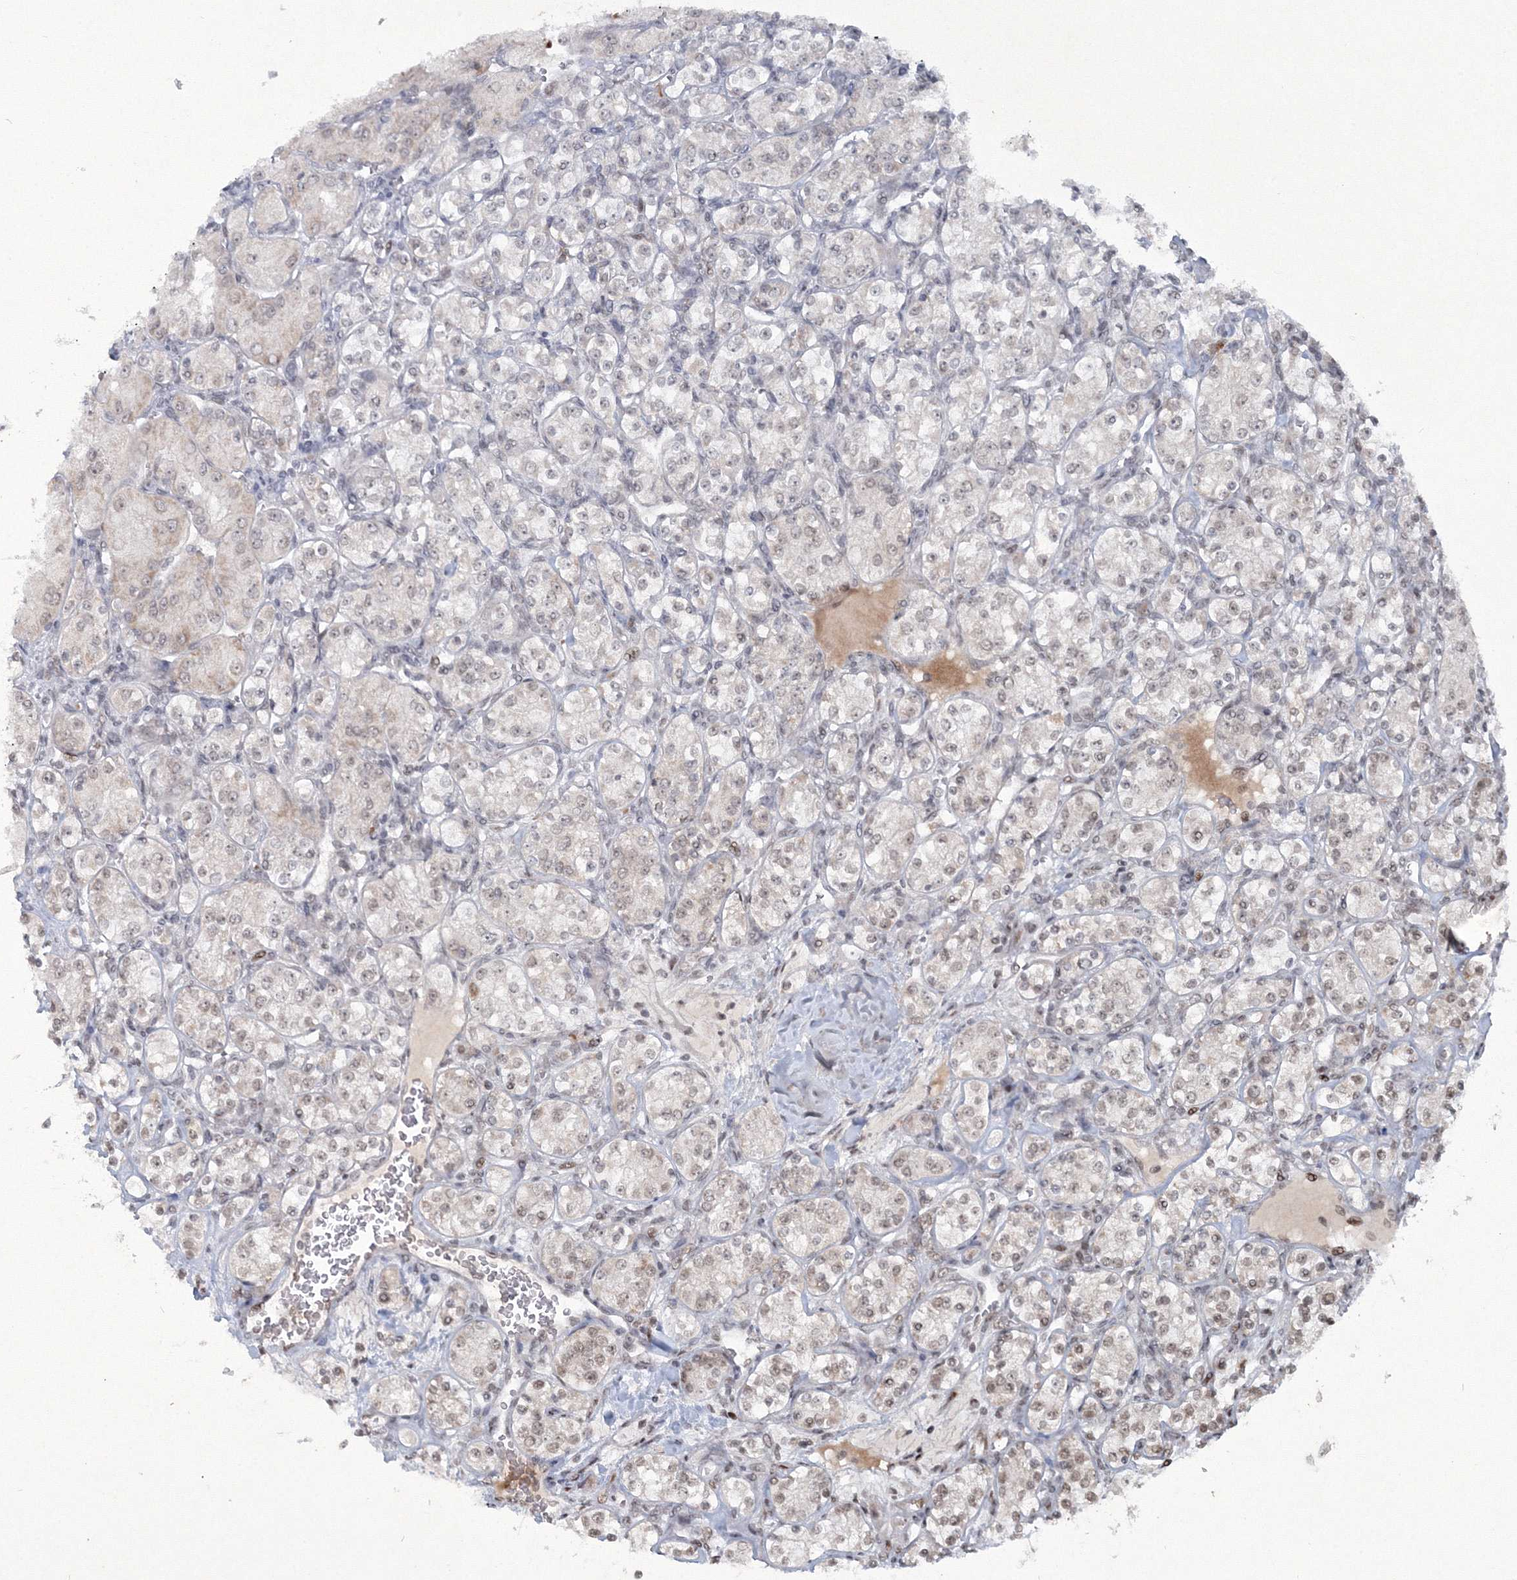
{"staining": {"intensity": "negative", "quantity": "none", "location": "none"}, "tissue": "renal cancer", "cell_type": "Tumor cells", "image_type": "cancer", "snomed": [{"axis": "morphology", "description": "Adenocarcinoma, NOS"}, {"axis": "topography", "description": "Kidney"}], "caption": "Protein analysis of renal cancer (adenocarcinoma) reveals no significant staining in tumor cells.", "gene": "C3orf33", "patient": {"sex": "male", "age": 77}}